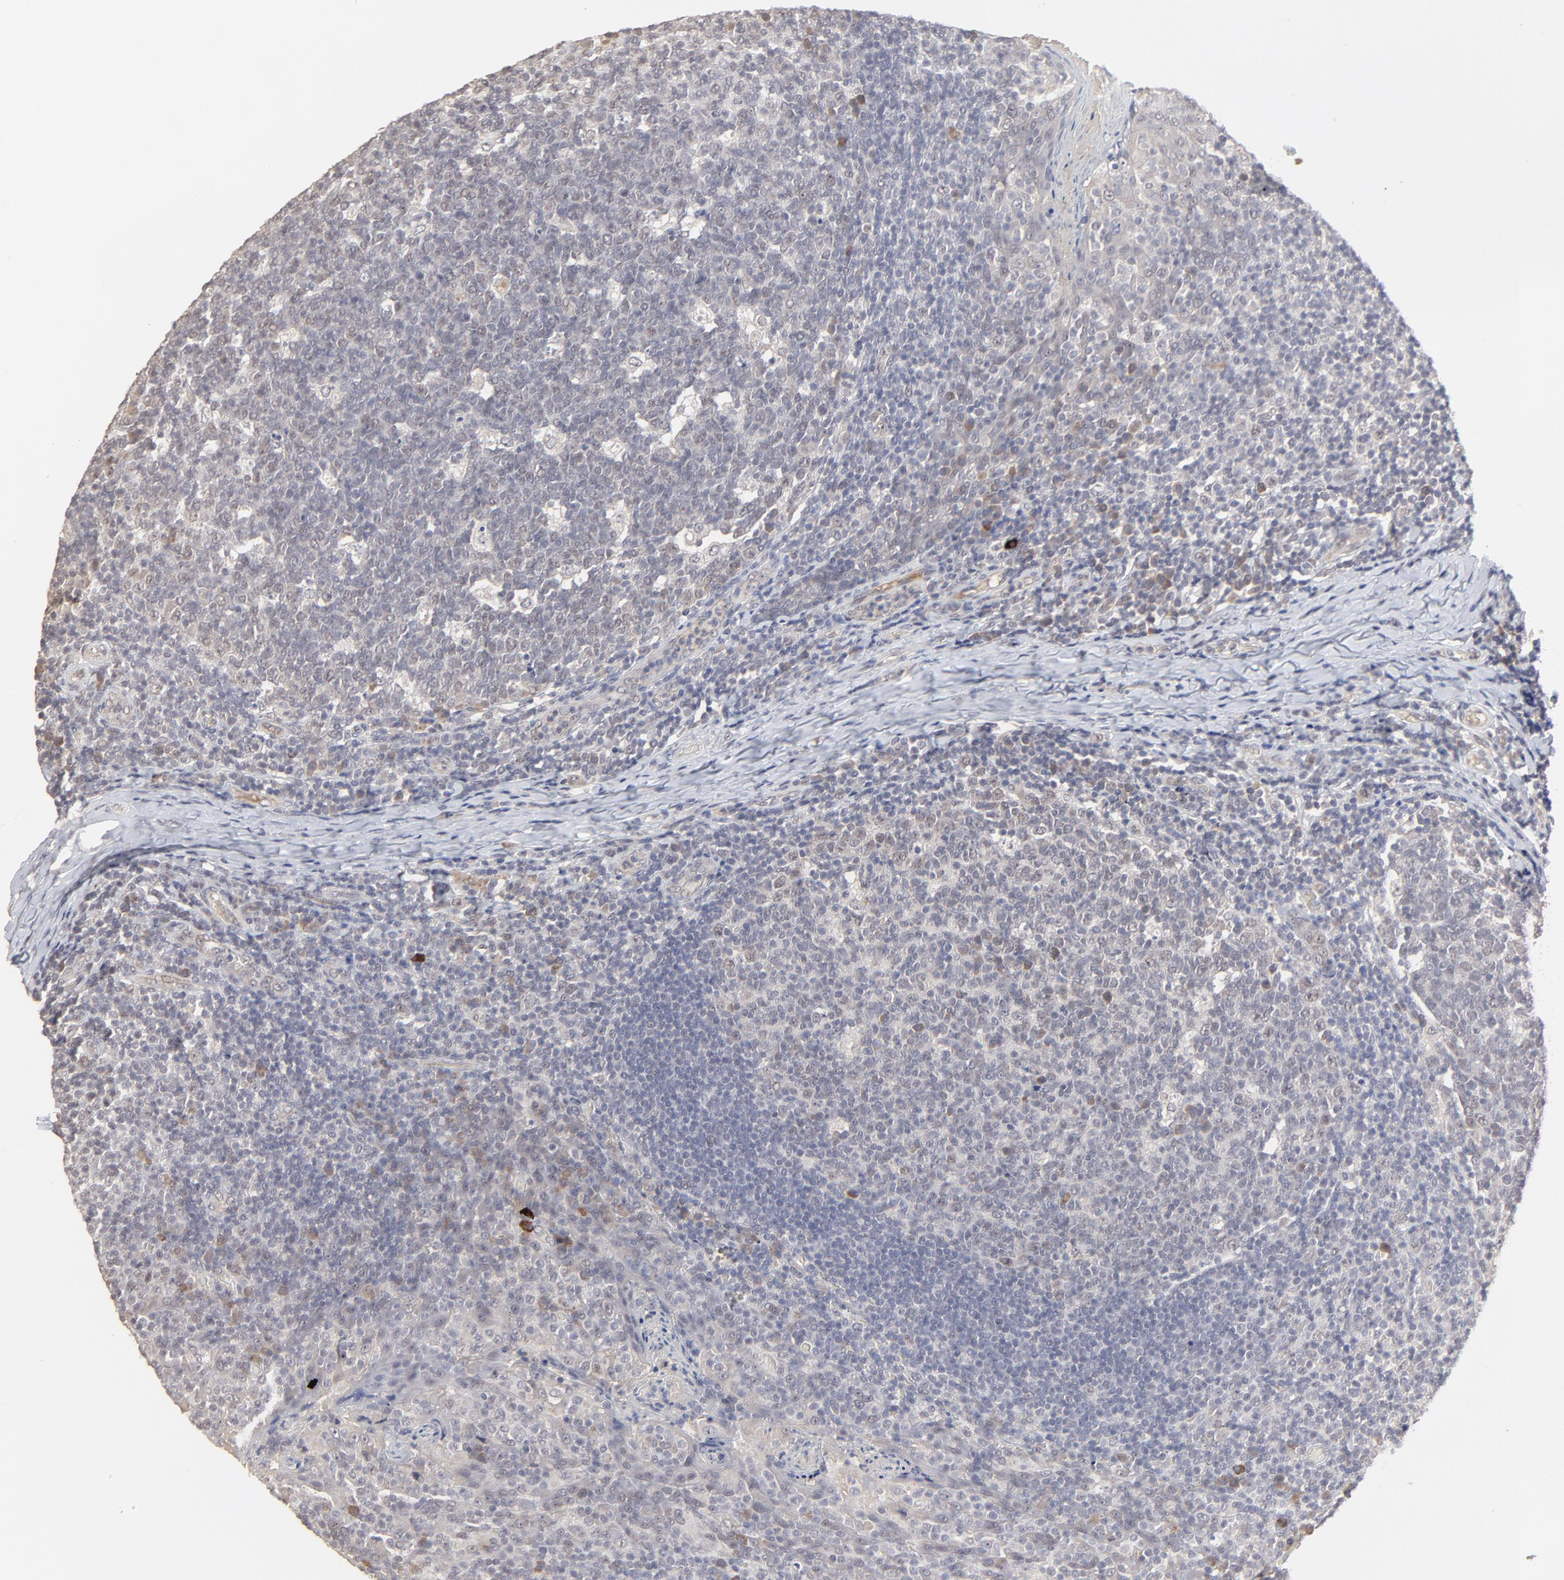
{"staining": {"intensity": "weak", "quantity": "<25%", "location": "nuclear"}, "tissue": "tonsil", "cell_type": "Germinal center cells", "image_type": "normal", "snomed": [{"axis": "morphology", "description": "Normal tissue, NOS"}, {"axis": "topography", "description": "Tonsil"}], "caption": "A photomicrograph of human tonsil is negative for staining in germinal center cells. The staining was performed using DAB to visualize the protein expression in brown, while the nuclei were stained in blue with hematoxylin (Magnification: 20x).", "gene": "FAM199X", "patient": {"sex": "male", "age": 17}}